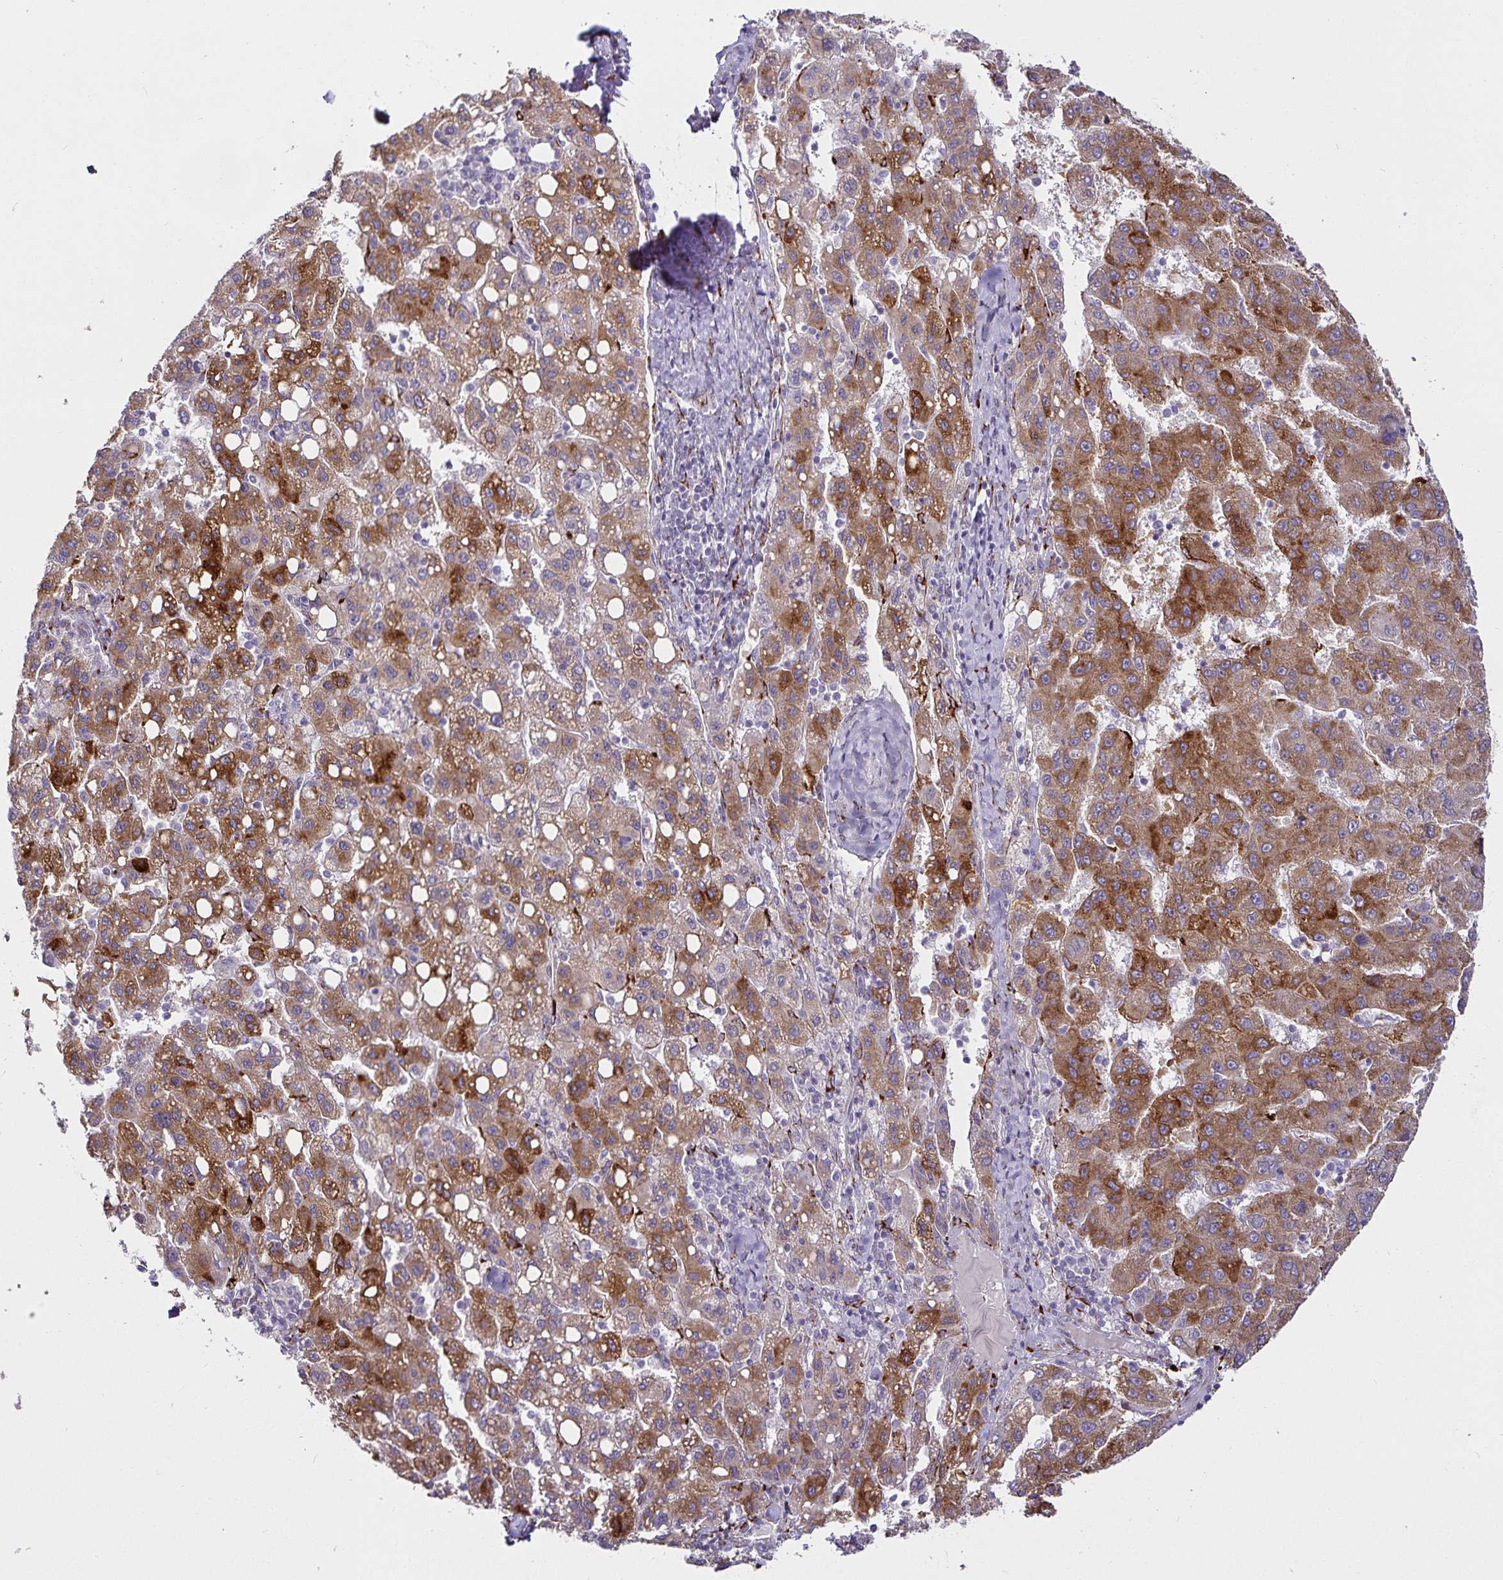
{"staining": {"intensity": "strong", "quantity": "25%-75%", "location": "cytoplasmic/membranous"}, "tissue": "liver cancer", "cell_type": "Tumor cells", "image_type": "cancer", "snomed": [{"axis": "morphology", "description": "Carcinoma, Hepatocellular, NOS"}, {"axis": "topography", "description": "Liver"}], "caption": "This is an image of immunohistochemistry staining of hepatocellular carcinoma (liver), which shows strong staining in the cytoplasmic/membranous of tumor cells.", "gene": "P4HA2", "patient": {"sex": "female", "age": 82}}